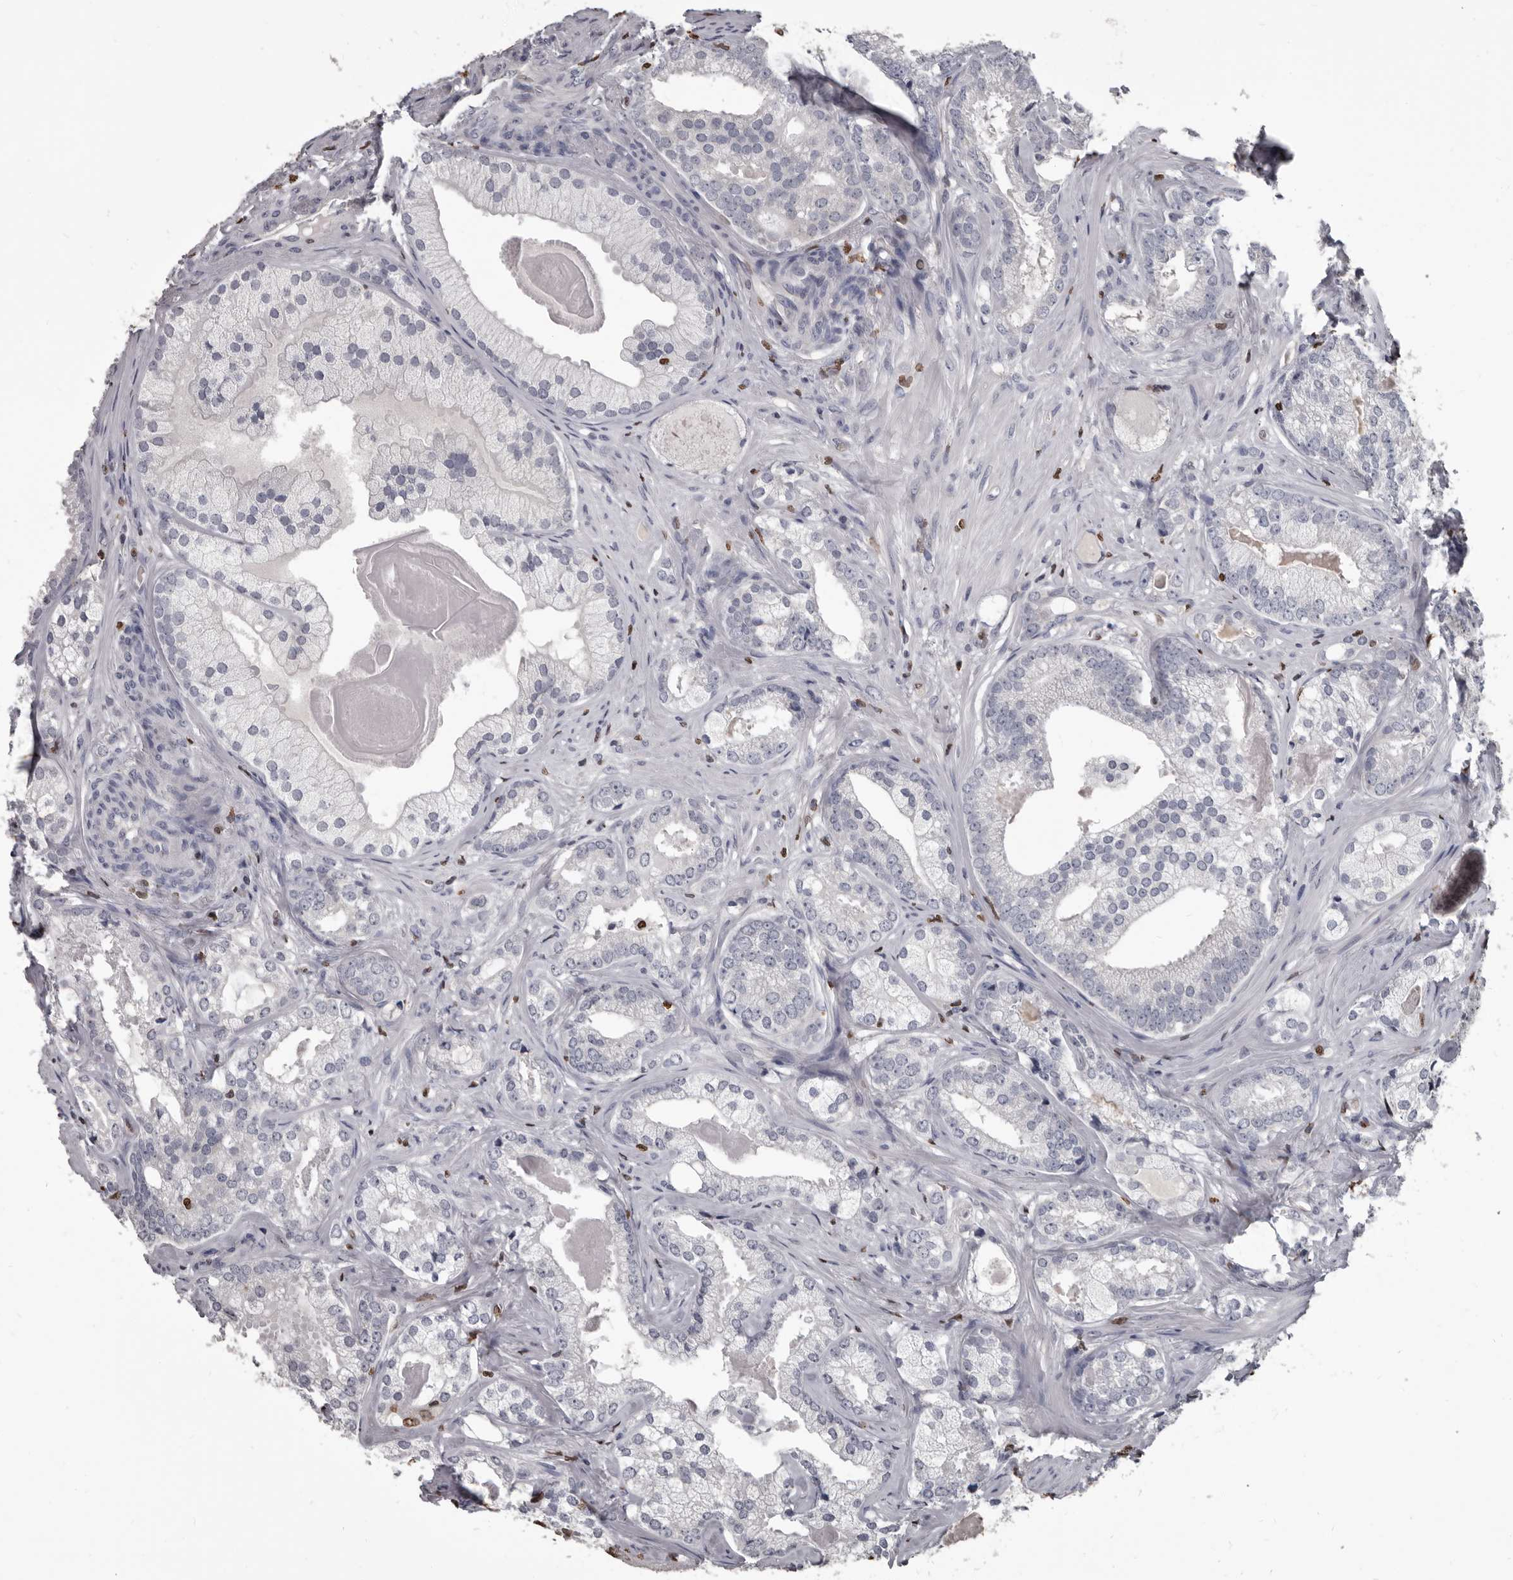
{"staining": {"intensity": "negative", "quantity": "none", "location": "none"}, "tissue": "prostate cancer", "cell_type": "Tumor cells", "image_type": "cancer", "snomed": [{"axis": "morphology", "description": "Normal morphology"}, {"axis": "morphology", "description": "Adenocarcinoma, Low grade"}, {"axis": "topography", "description": "Prostate"}], "caption": "Image shows no protein positivity in tumor cells of prostate adenocarcinoma (low-grade) tissue. The staining was performed using DAB to visualize the protein expression in brown, while the nuclei were stained in blue with hematoxylin (Magnification: 20x).", "gene": "AHR", "patient": {"sex": "male", "age": 72}}